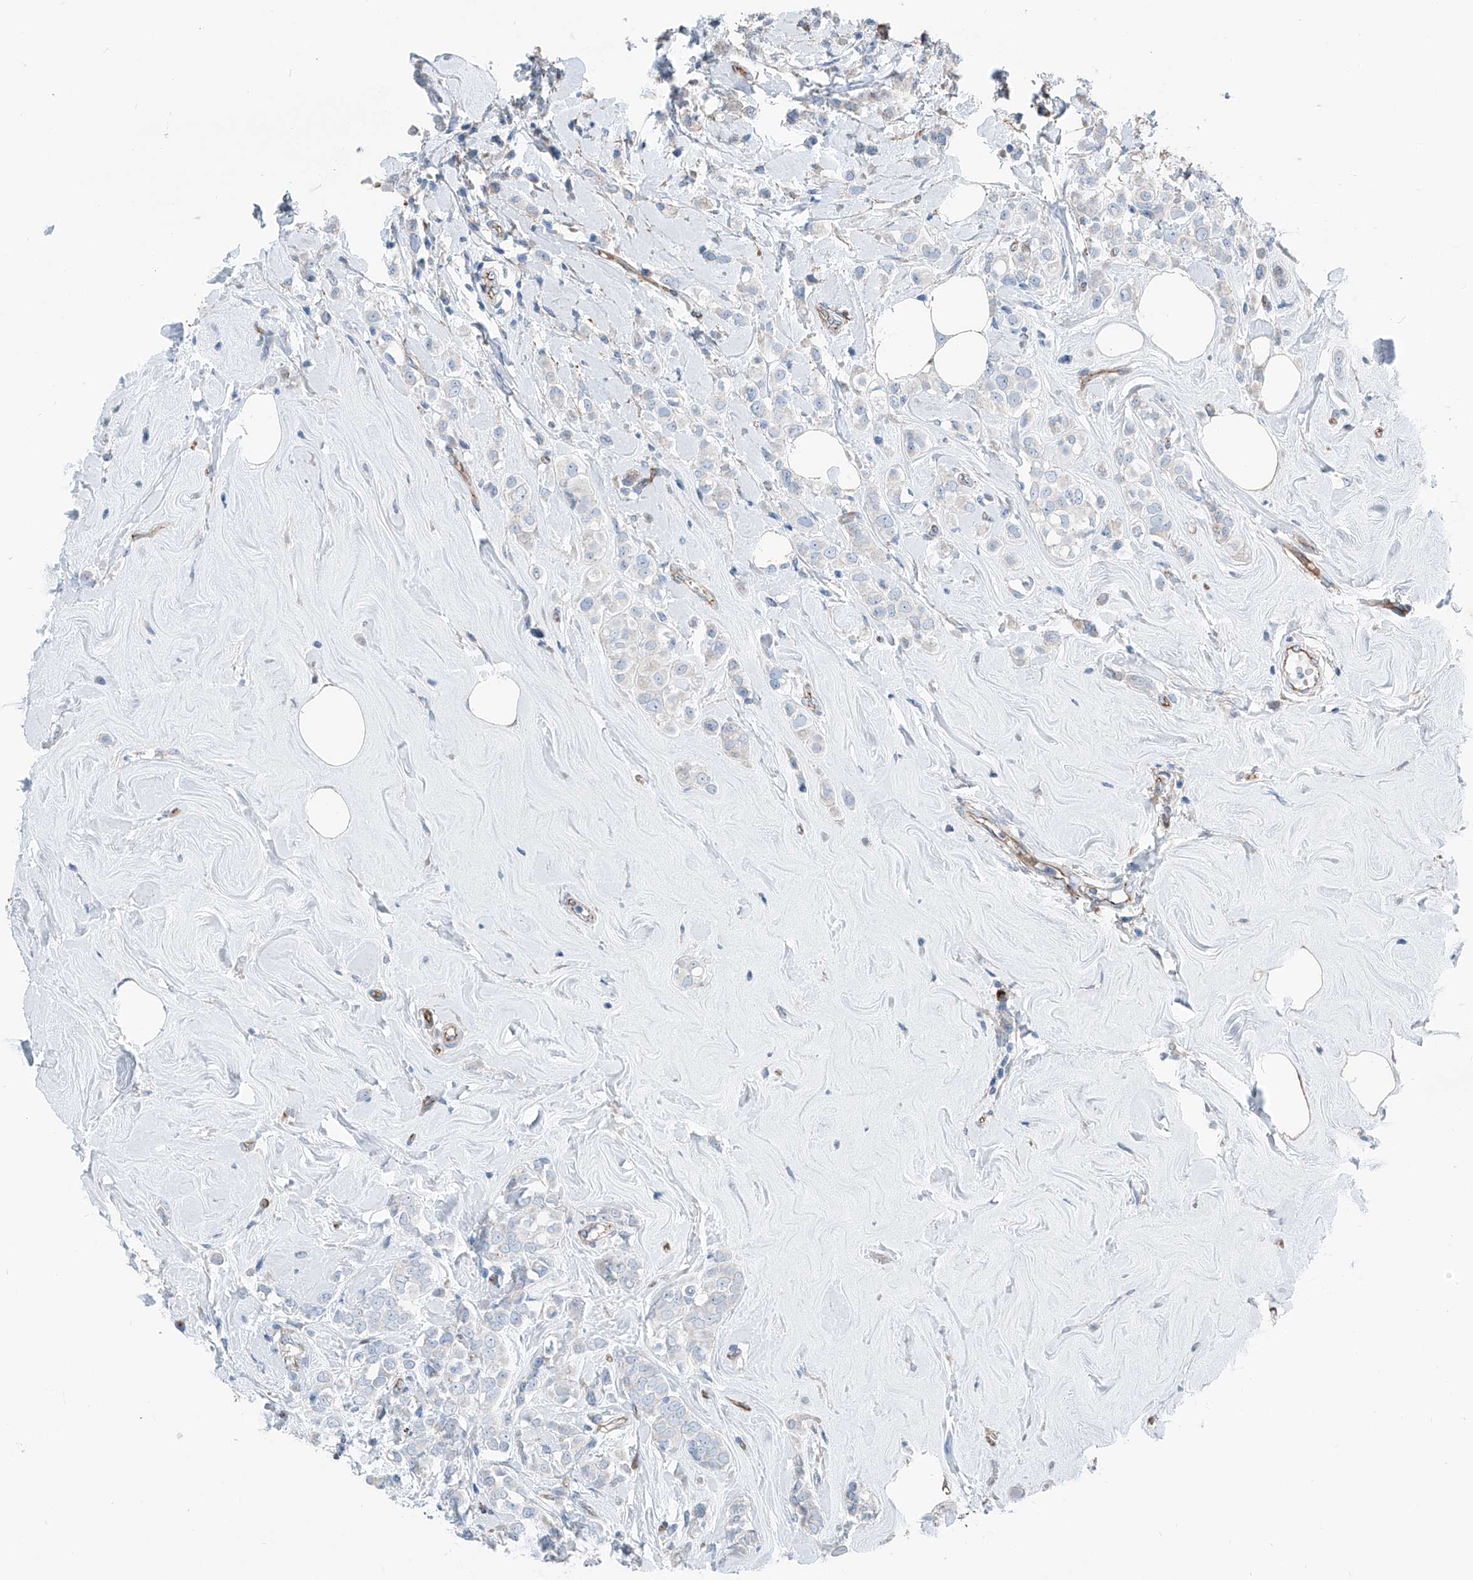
{"staining": {"intensity": "negative", "quantity": "none", "location": "none"}, "tissue": "breast cancer", "cell_type": "Tumor cells", "image_type": "cancer", "snomed": [{"axis": "morphology", "description": "Lobular carcinoma"}, {"axis": "topography", "description": "Breast"}], "caption": "A micrograph of breast cancer stained for a protein displays no brown staining in tumor cells. (DAB immunohistochemistry (IHC), high magnification).", "gene": "THEMIS2", "patient": {"sex": "female", "age": 47}}